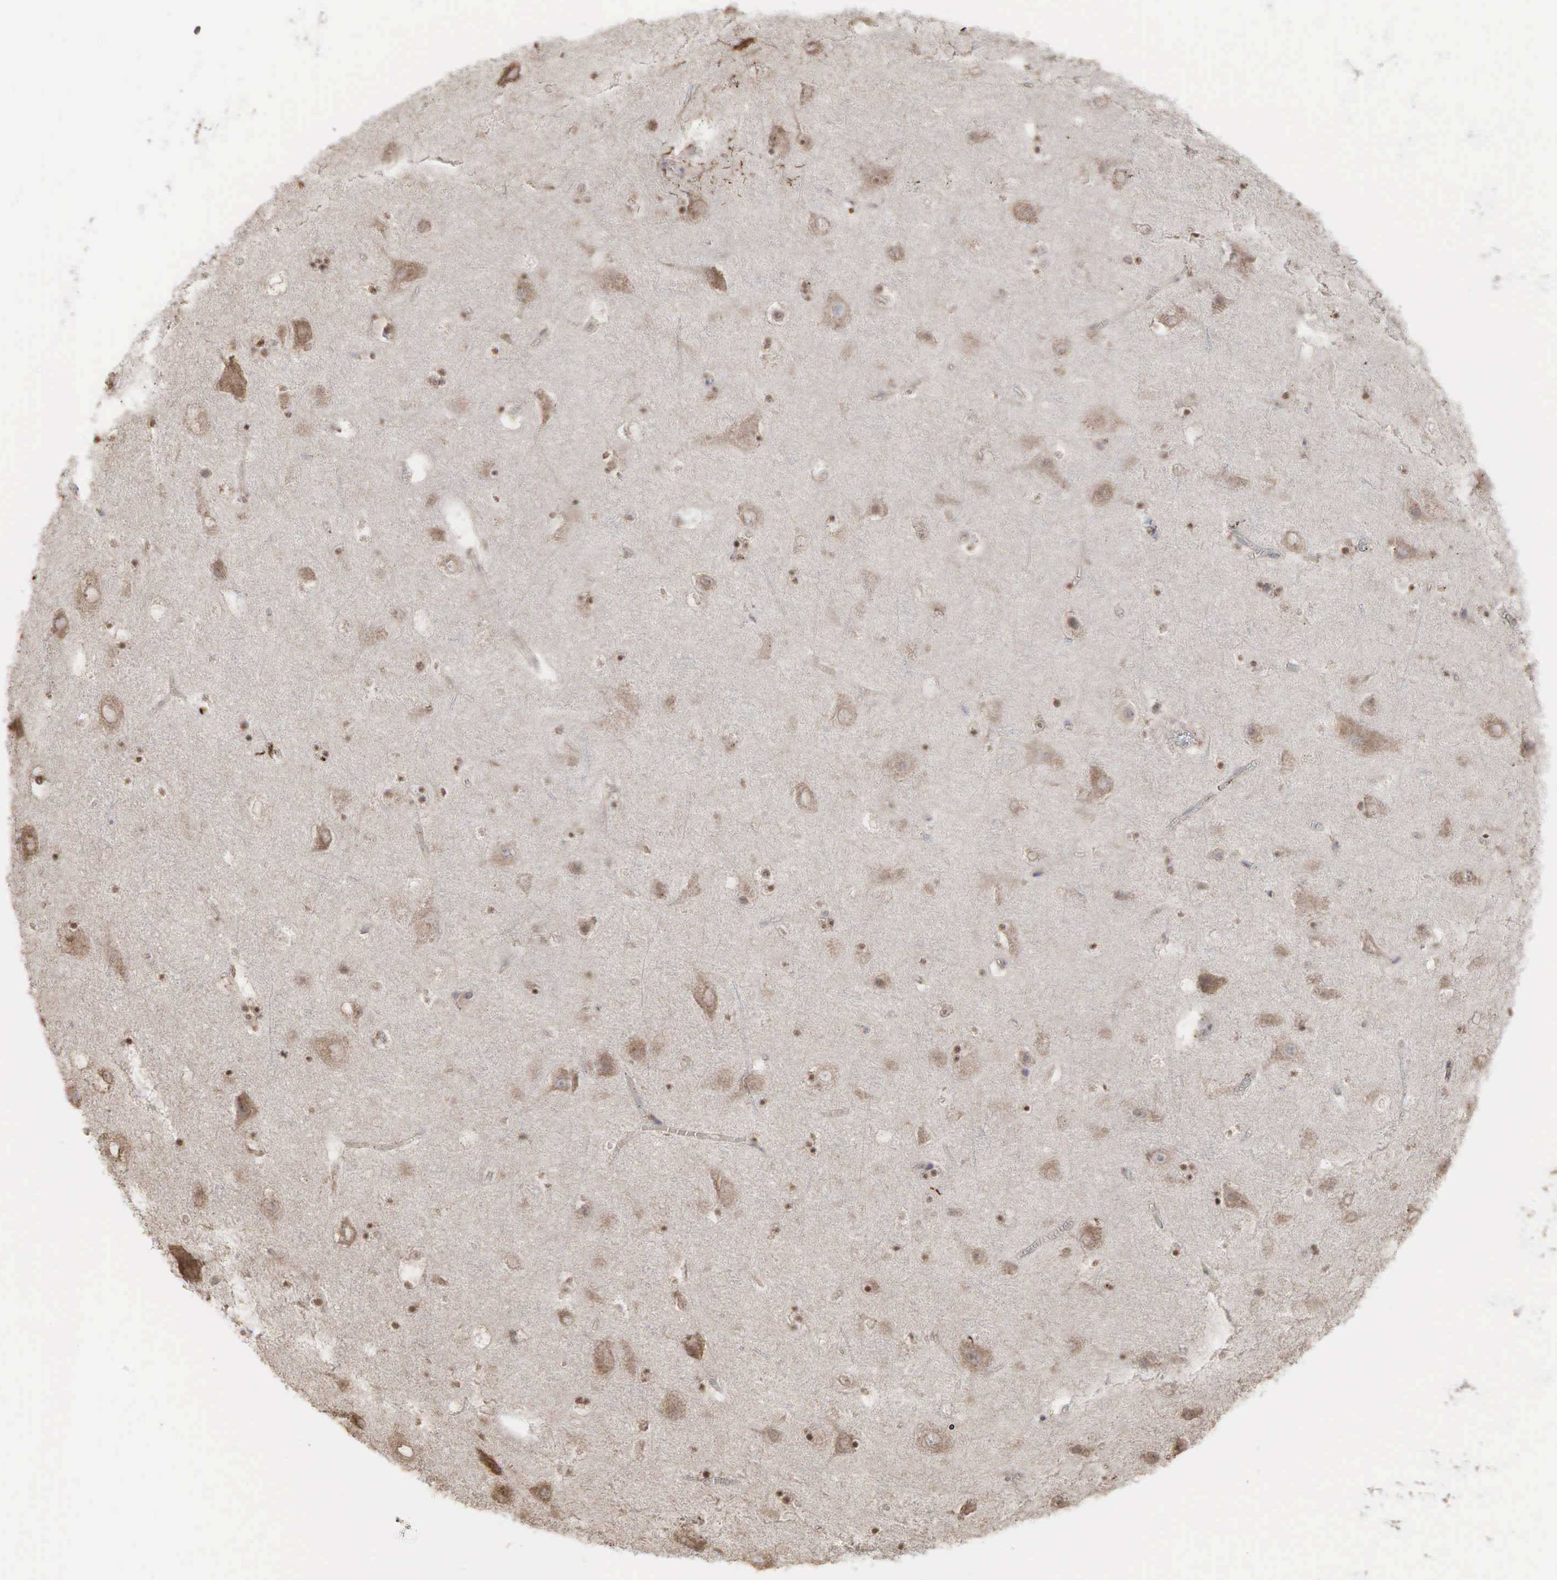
{"staining": {"intensity": "moderate", "quantity": "25%-75%", "location": "cytoplasmic/membranous"}, "tissue": "cerebral cortex", "cell_type": "Endothelial cells", "image_type": "normal", "snomed": [{"axis": "morphology", "description": "Normal tissue, NOS"}, {"axis": "topography", "description": "Cerebral cortex"}], "caption": "Protein analysis of benign cerebral cortex reveals moderate cytoplasmic/membranous staining in about 25%-75% of endothelial cells. The staining is performed using DAB brown chromogen to label protein expression. The nuclei are counter-stained blue using hematoxylin.", "gene": "PABPC5", "patient": {"sex": "male", "age": 45}}